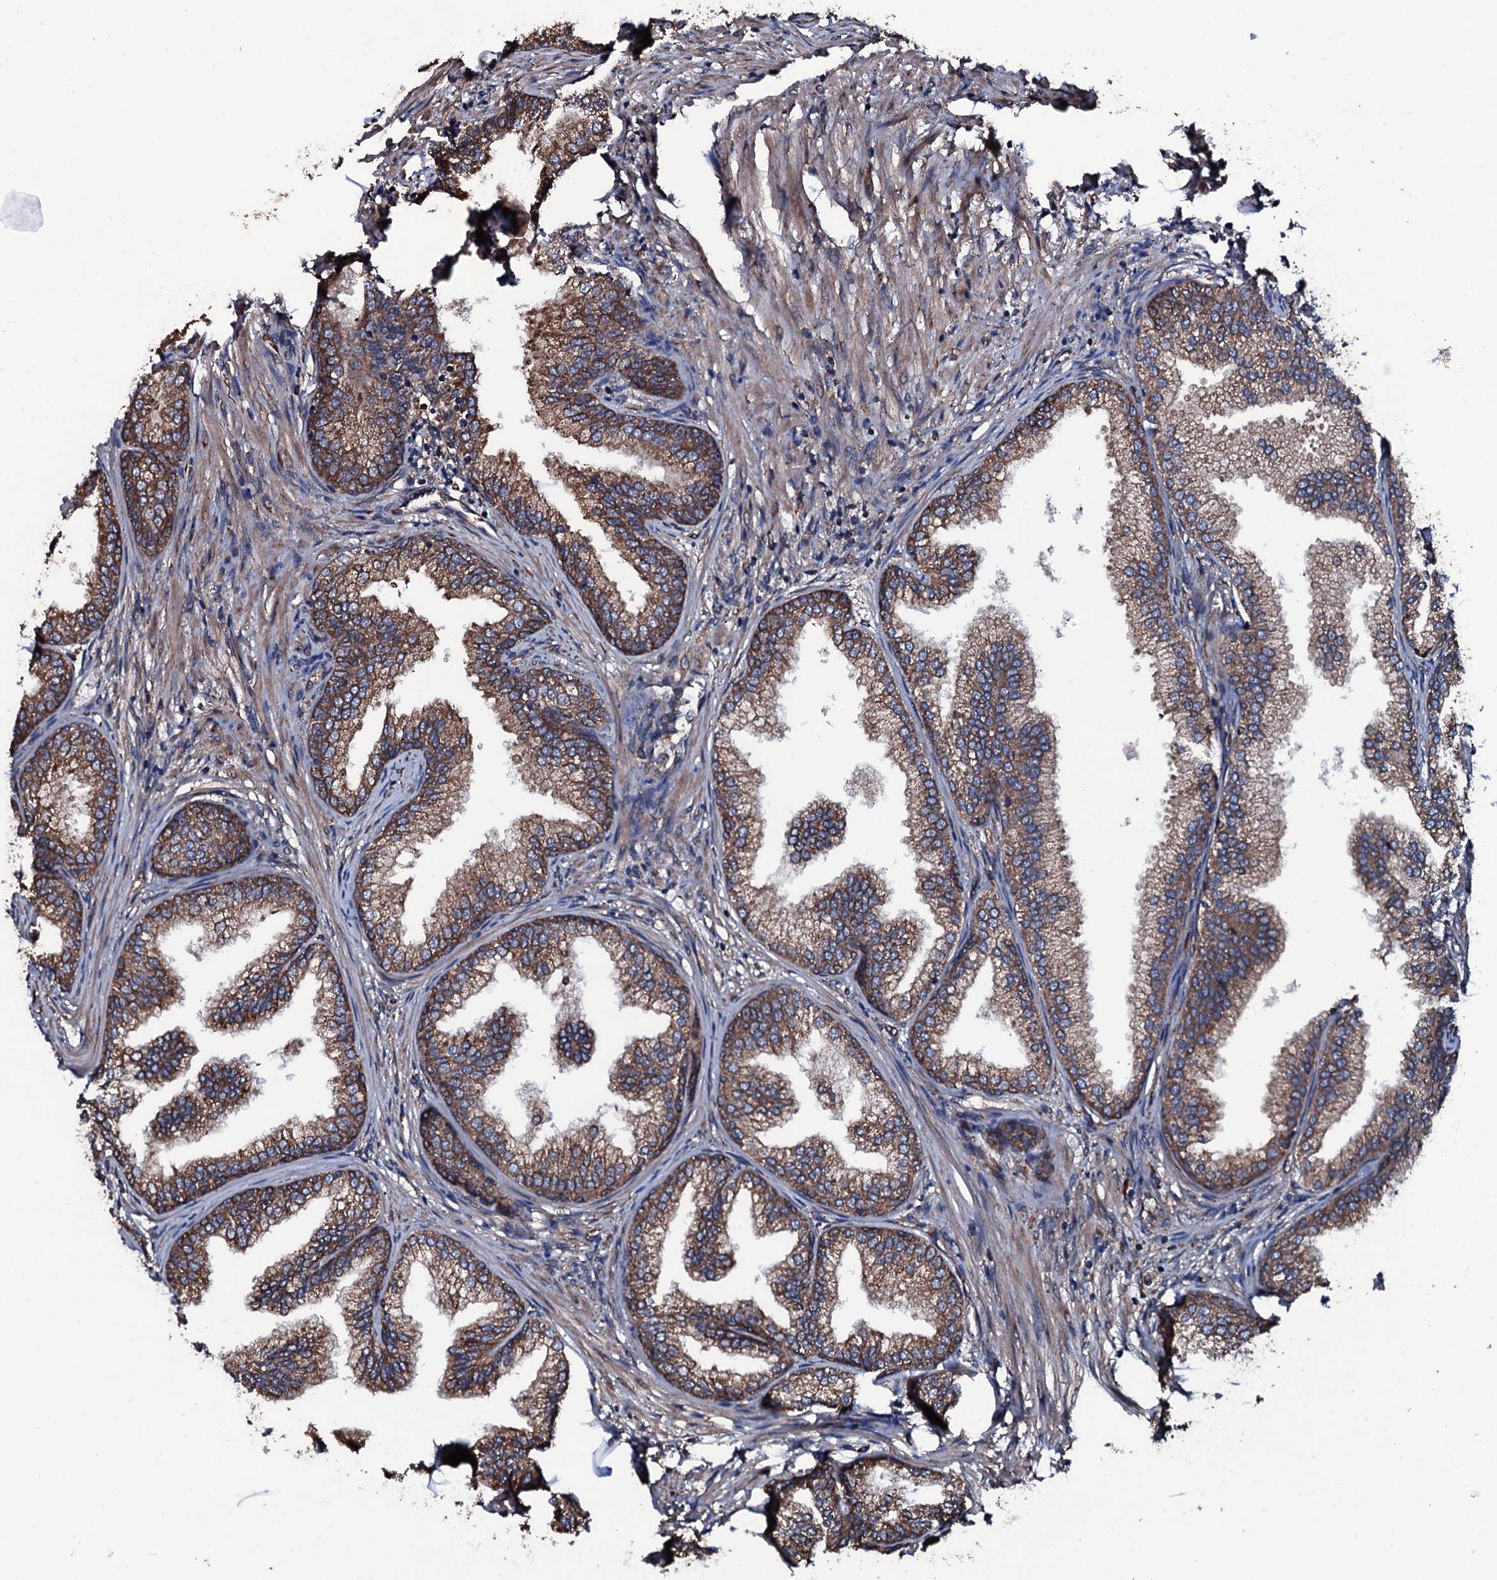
{"staining": {"intensity": "moderate", "quantity": ">75%", "location": "cytoplasmic/membranous"}, "tissue": "prostate", "cell_type": "Glandular cells", "image_type": "normal", "snomed": [{"axis": "morphology", "description": "Normal tissue, NOS"}, {"axis": "topography", "description": "Prostate"}], "caption": "A medium amount of moderate cytoplasmic/membranous staining is seen in approximately >75% of glandular cells in unremarkable prostate.", "gene": "RAB12", "patient": {"sex": "male", "age": 76}}